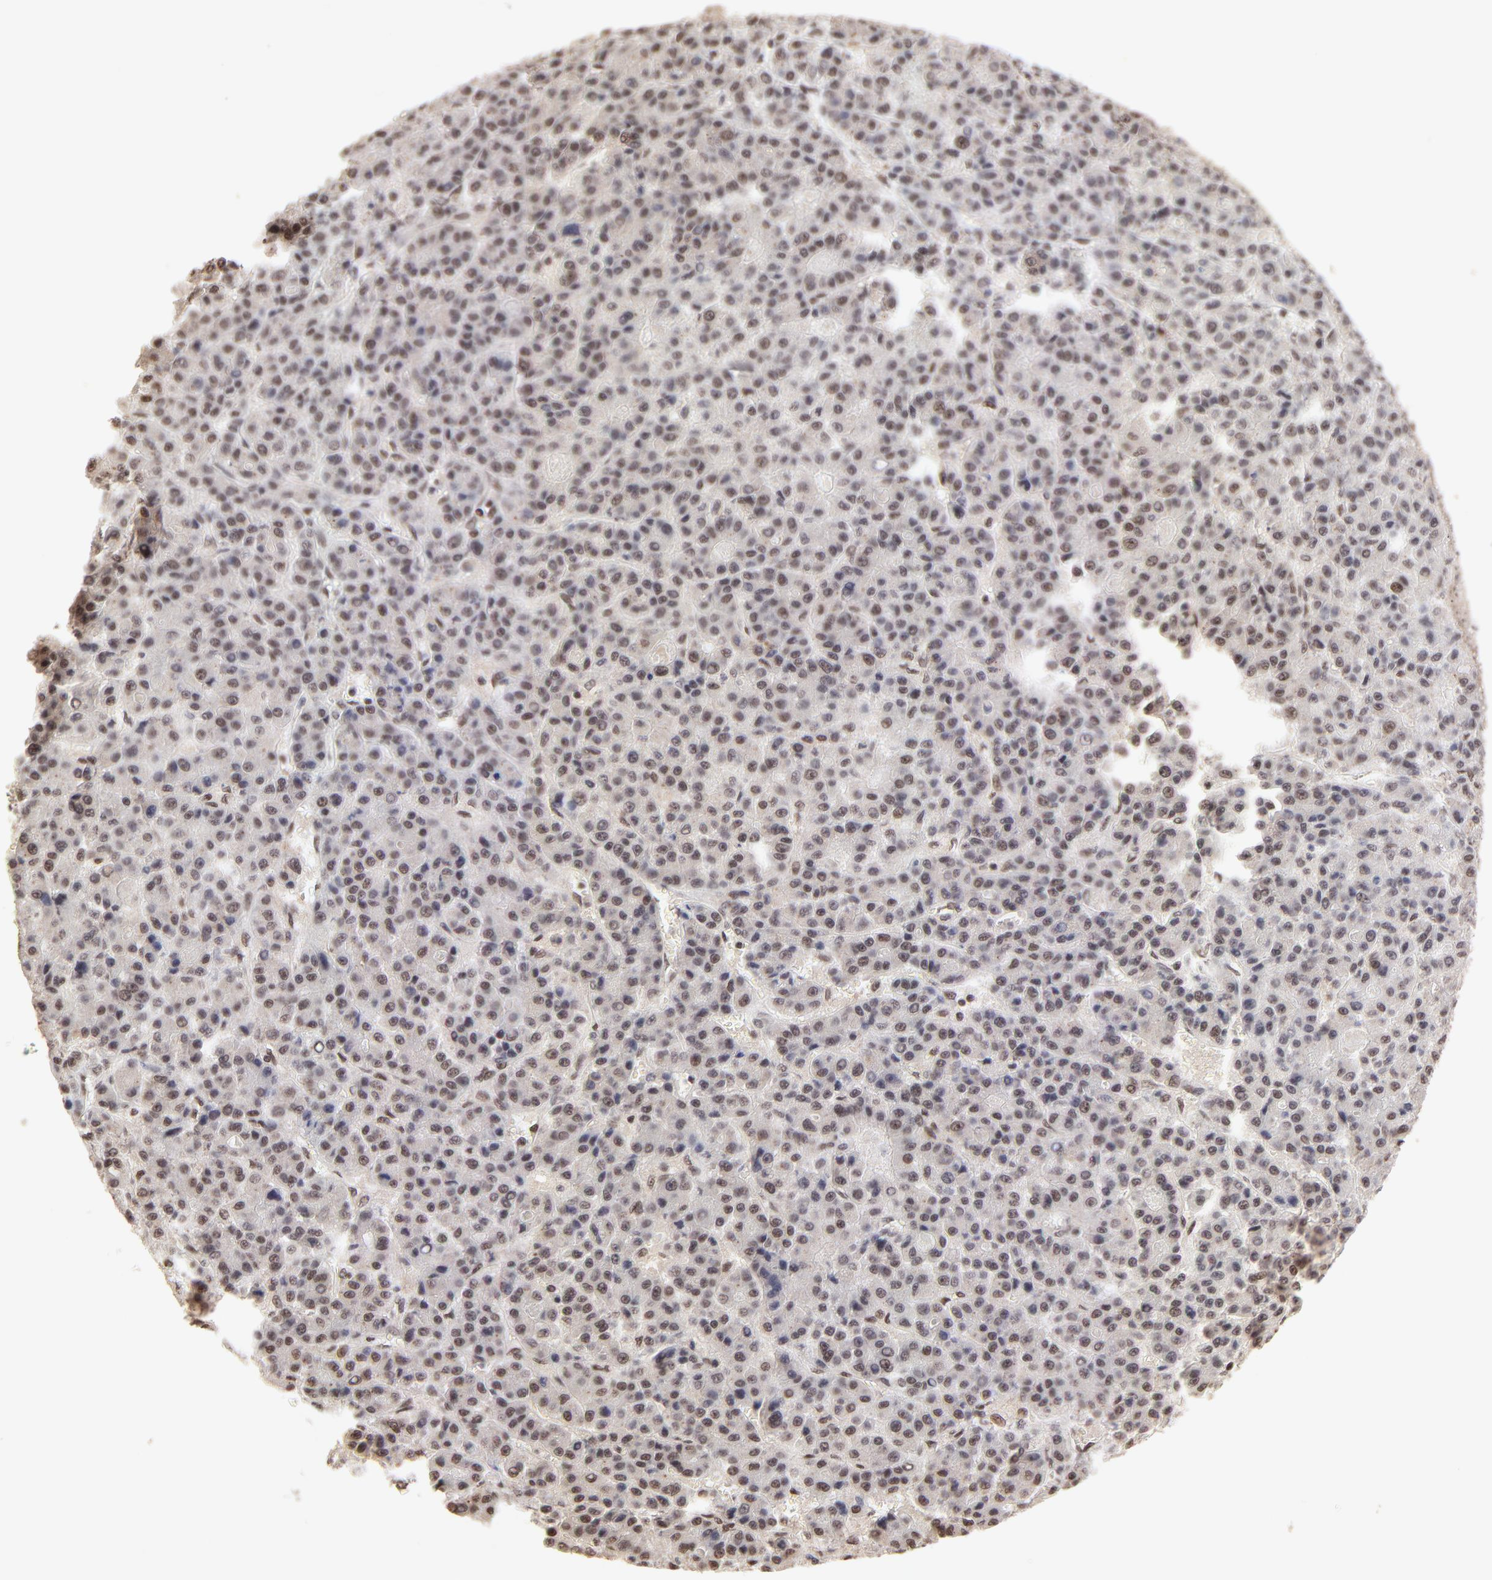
{"staining": {"intensity": "weak", "quantity": "25%-75%", "location": "nuclear"}, "tissue": "liver cancer", "cell_type": "Tumor cells", "image_type": "cancer", "snomed": [{"axis": "morphology", "description": "Carcinoma, Hepatocellular, NOS"}, {"axis": "topography", "description": "Liver"}], "caption": "Immunohistochemical staining of human liver cancer demonstrates low levels of weak nuclear positivity in about 25%-75% of tumor cells.", "gene": "DSN1", "patient": {"sex": "male", "age": 70}}